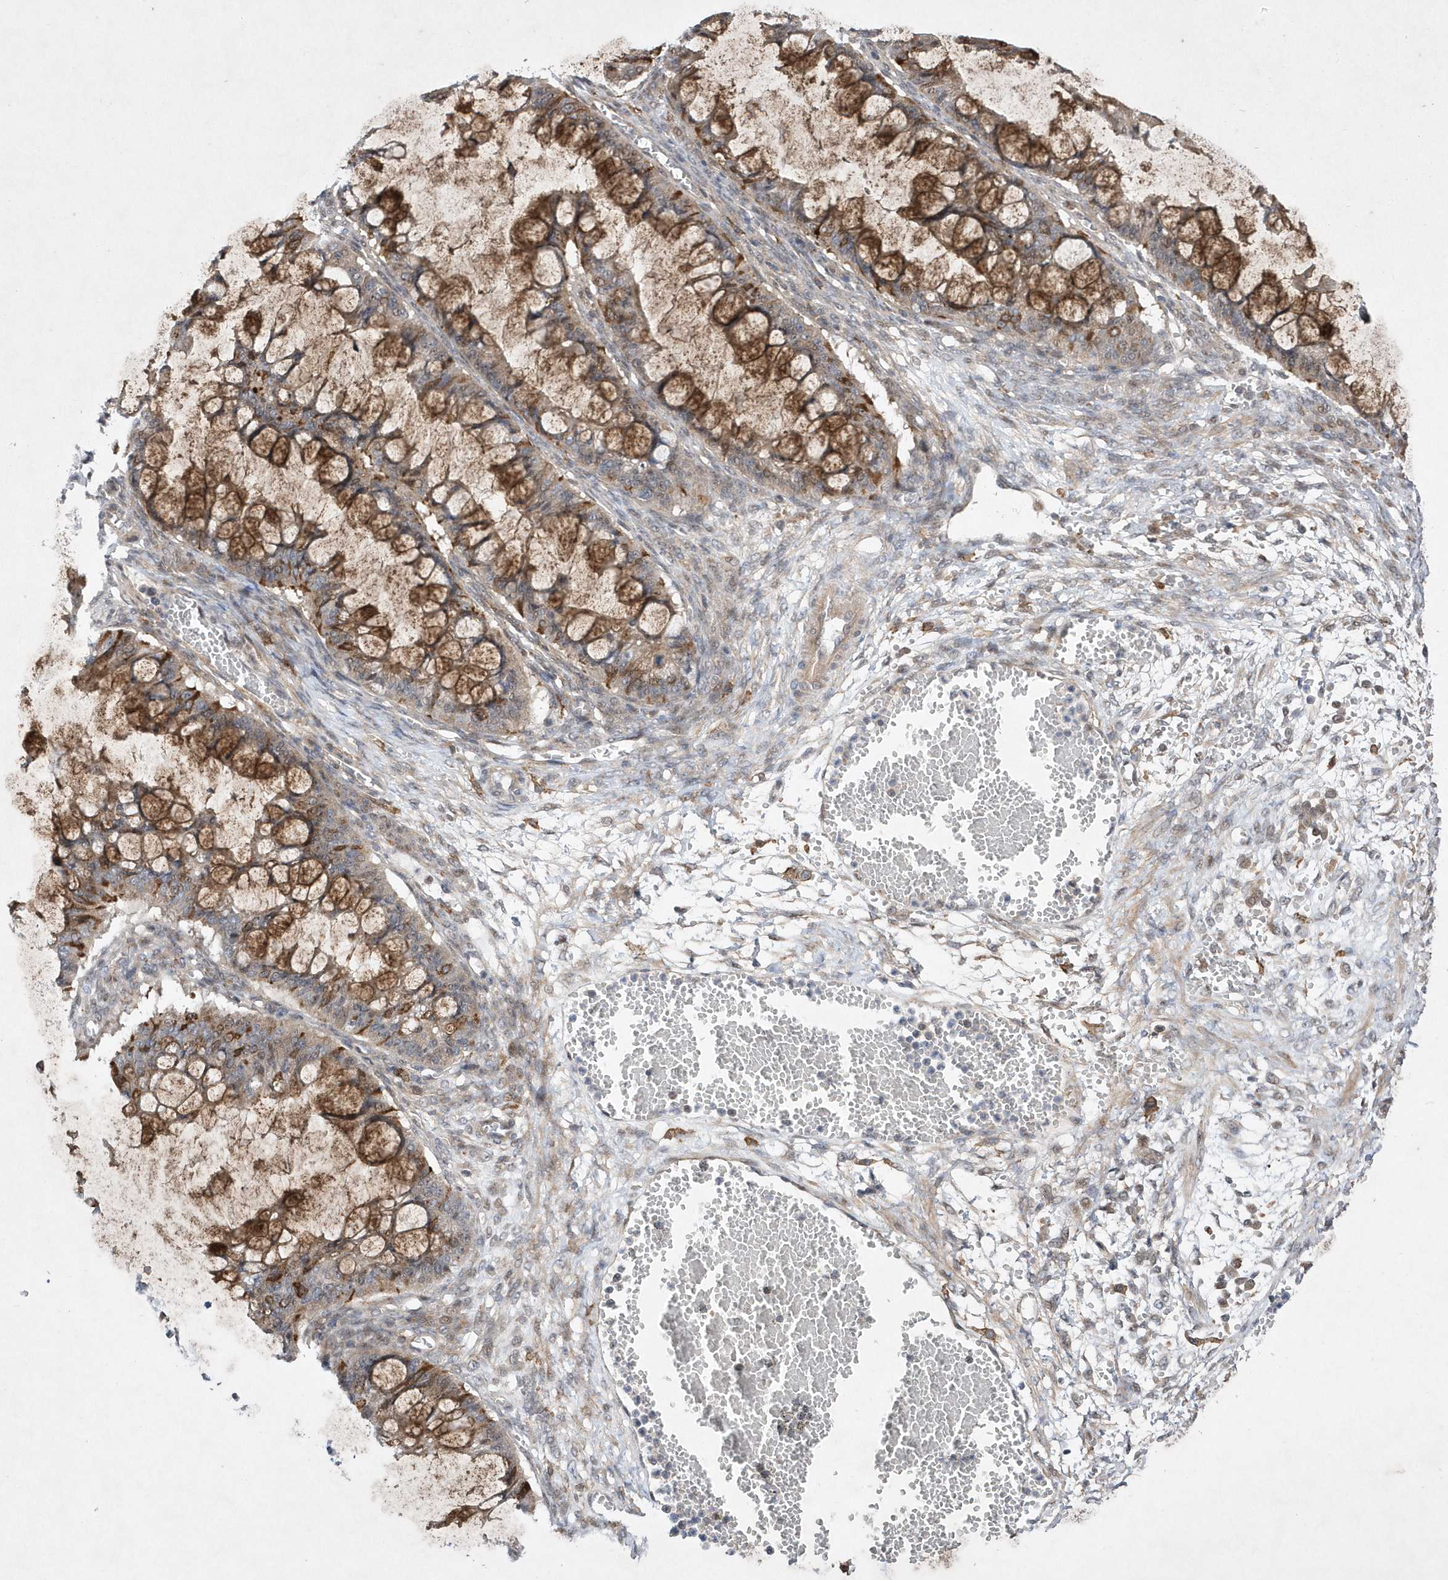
{"staining": {"intensity": "moderate", "quantity": ">75%", "location": "cytoplasmic/membranous"}, "tissue": "ovarian cancer", "cell_type": "Tumor cells", "image_type": "cancer", "snomed": [{"axis": "morphology", "description": "Cystadenocarcinoma, mucinous, NOS"}, {"axis": "topography", "description": "Ovary"}], "caption": "Human ovarian cancer (mucinous cystadenocarcinoma) stained with a protein marker demonstrates moderate staining in tumor cells.", "gene": "LONRF2", "patient": {"sex": "female", "age": 73}}